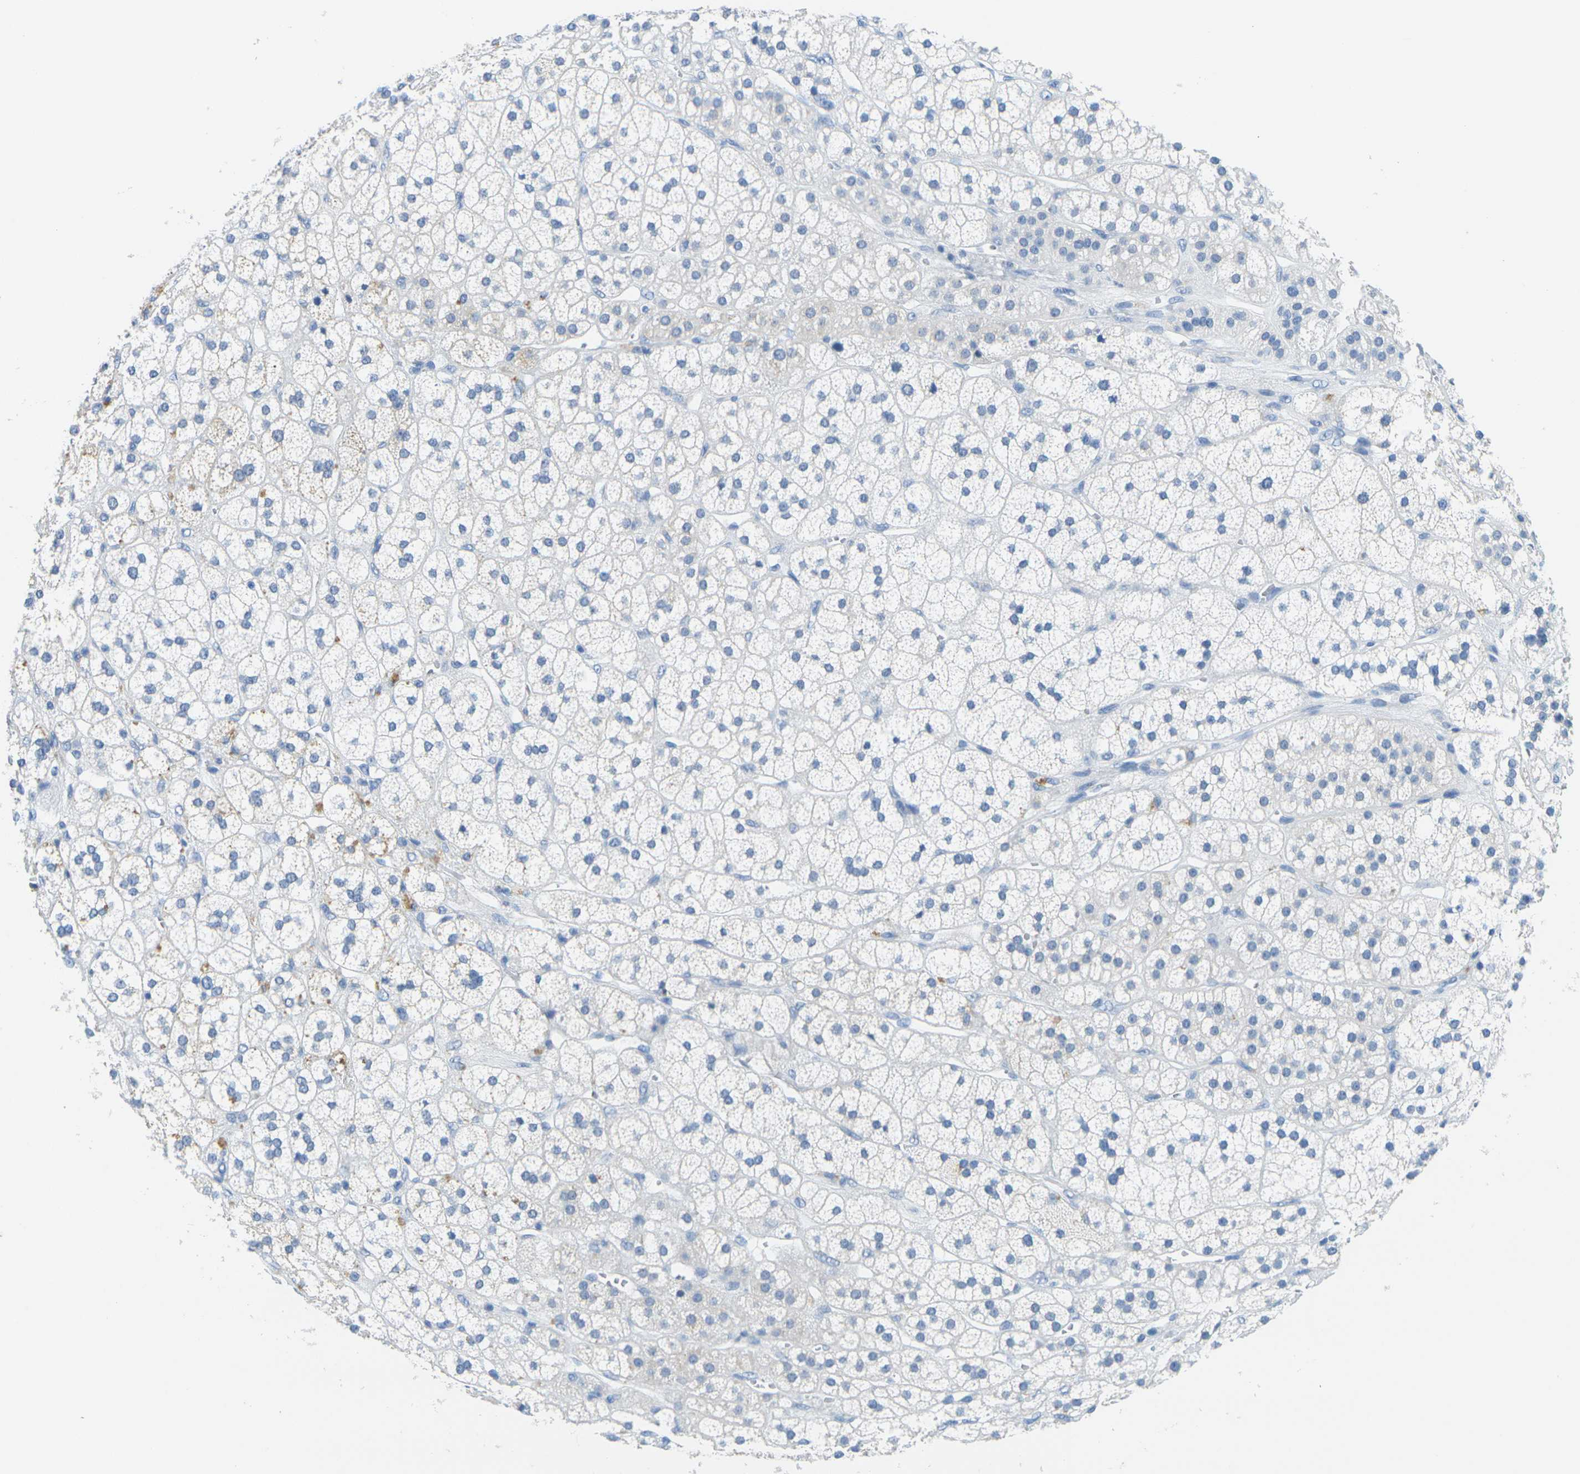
{"staining": {"intensity": "weak", "quantity": "<25%", "location": "cytoplasmic/membranous"}, "tissue": "adrenal gland", "cell_type": "Glandular cells", "image_type": "normal", "snomed": [{"axis": "morphology", "description": "Normal tissue, NOS"}, {"axis": "topography", "description": "Adrenal gland"}], "caption": "This is an IHC histopathology image of normal human adrenal gland. There is no positivity in glandular cells.", "gene": "FAM3D", "patient": {"sex": "male", "age": 56}}